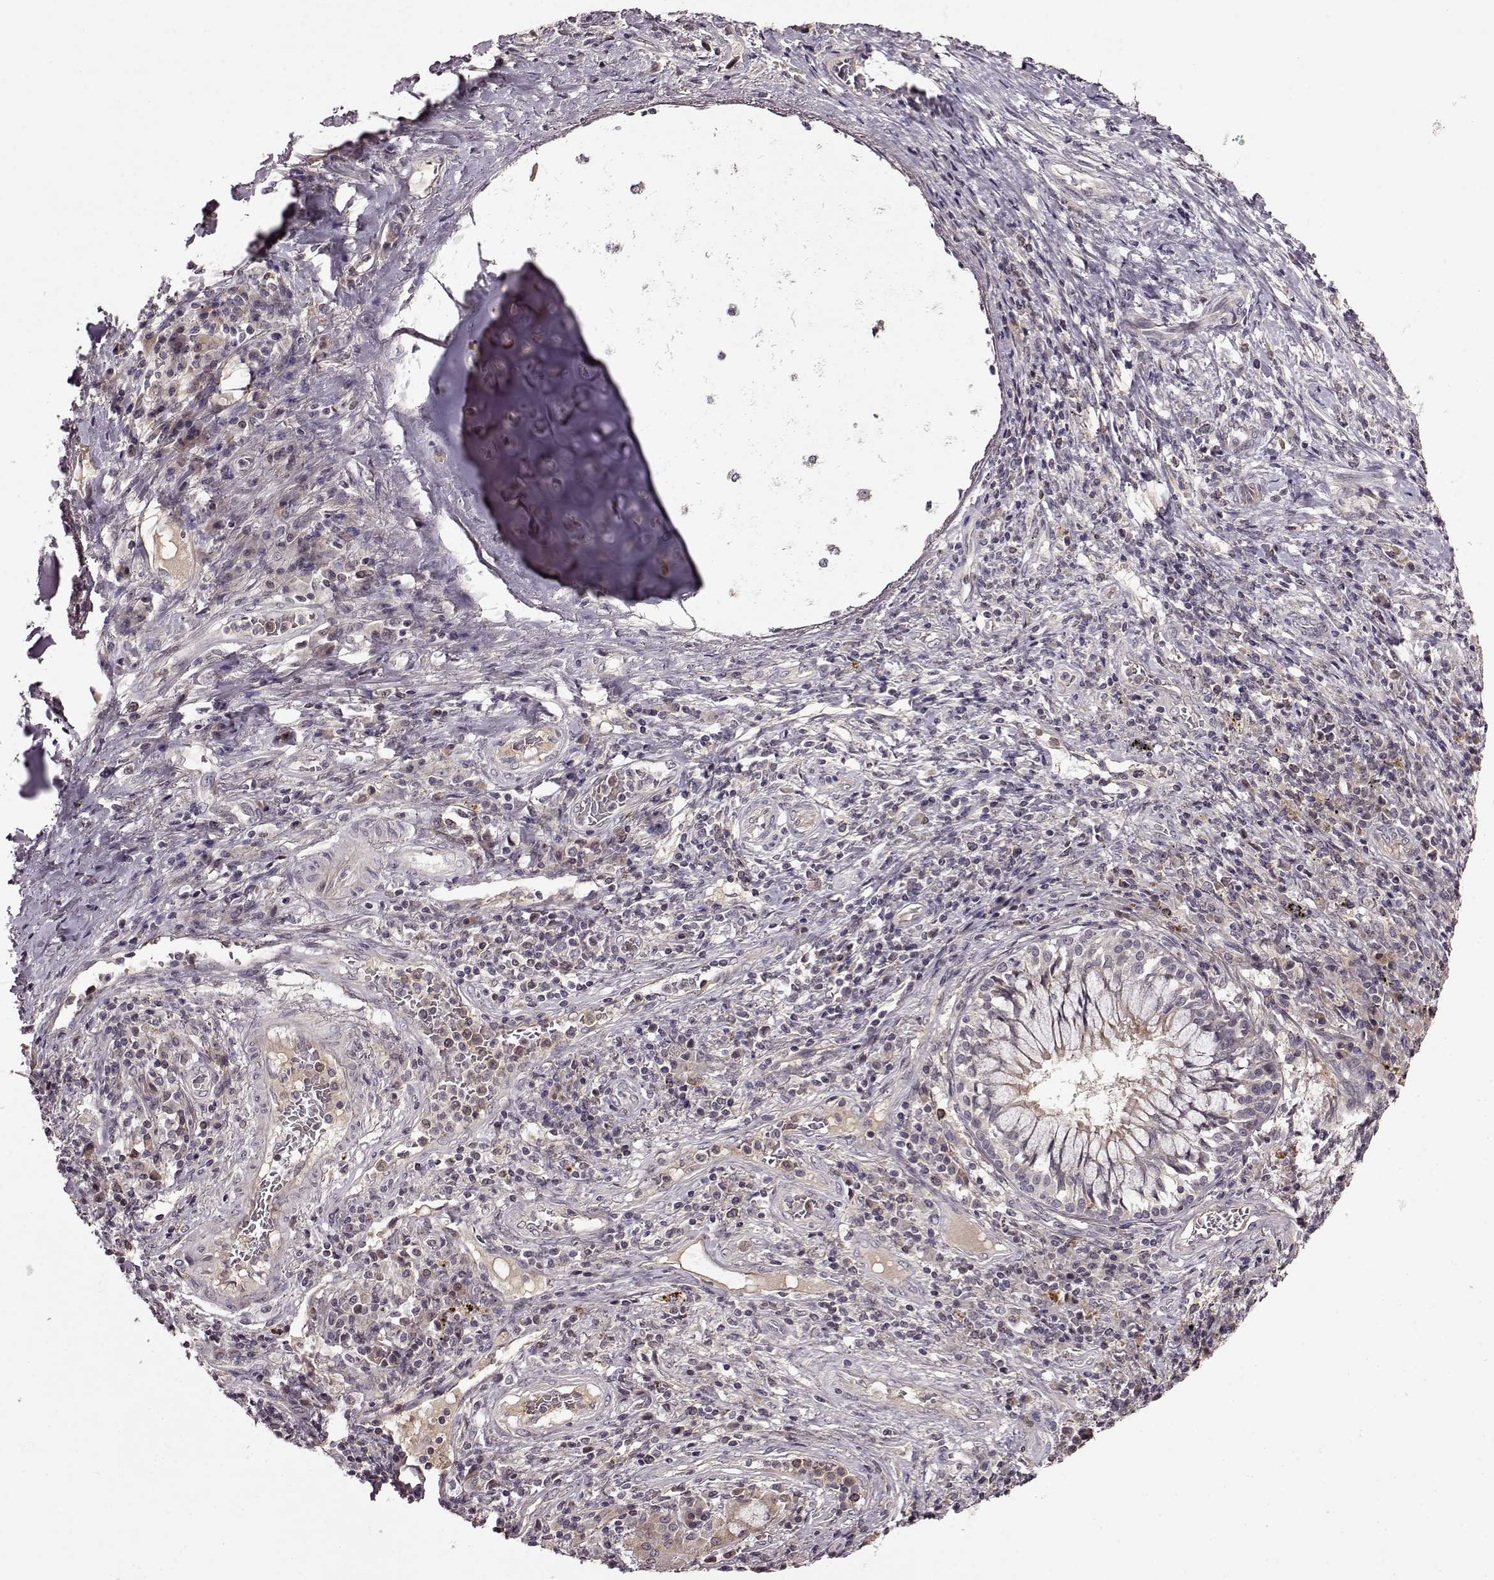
{"staining": {"intensity": "weak", "quantity": "<25%", "location": "cytoplasmic/membranous"}, "tissue": "lung cancer", "cell_type": "Tumor cells", "image_type": "cancer", "snomed": [{"axis": "morphology", "description": "Normal tissue, NOS"}, {"axis": "morphology", "description": "Squamous cell carcinoma, NOS"}, {"axis": "topography", "description": "Bronchus"}, {"axis": "topography", "description": "Lung"}], "caption": "IHC of lung squamous cell carcinoma shows no staining in tumor cells.", "gene": "MAIP1", "patient": {"sex": "male", "age": 64}}